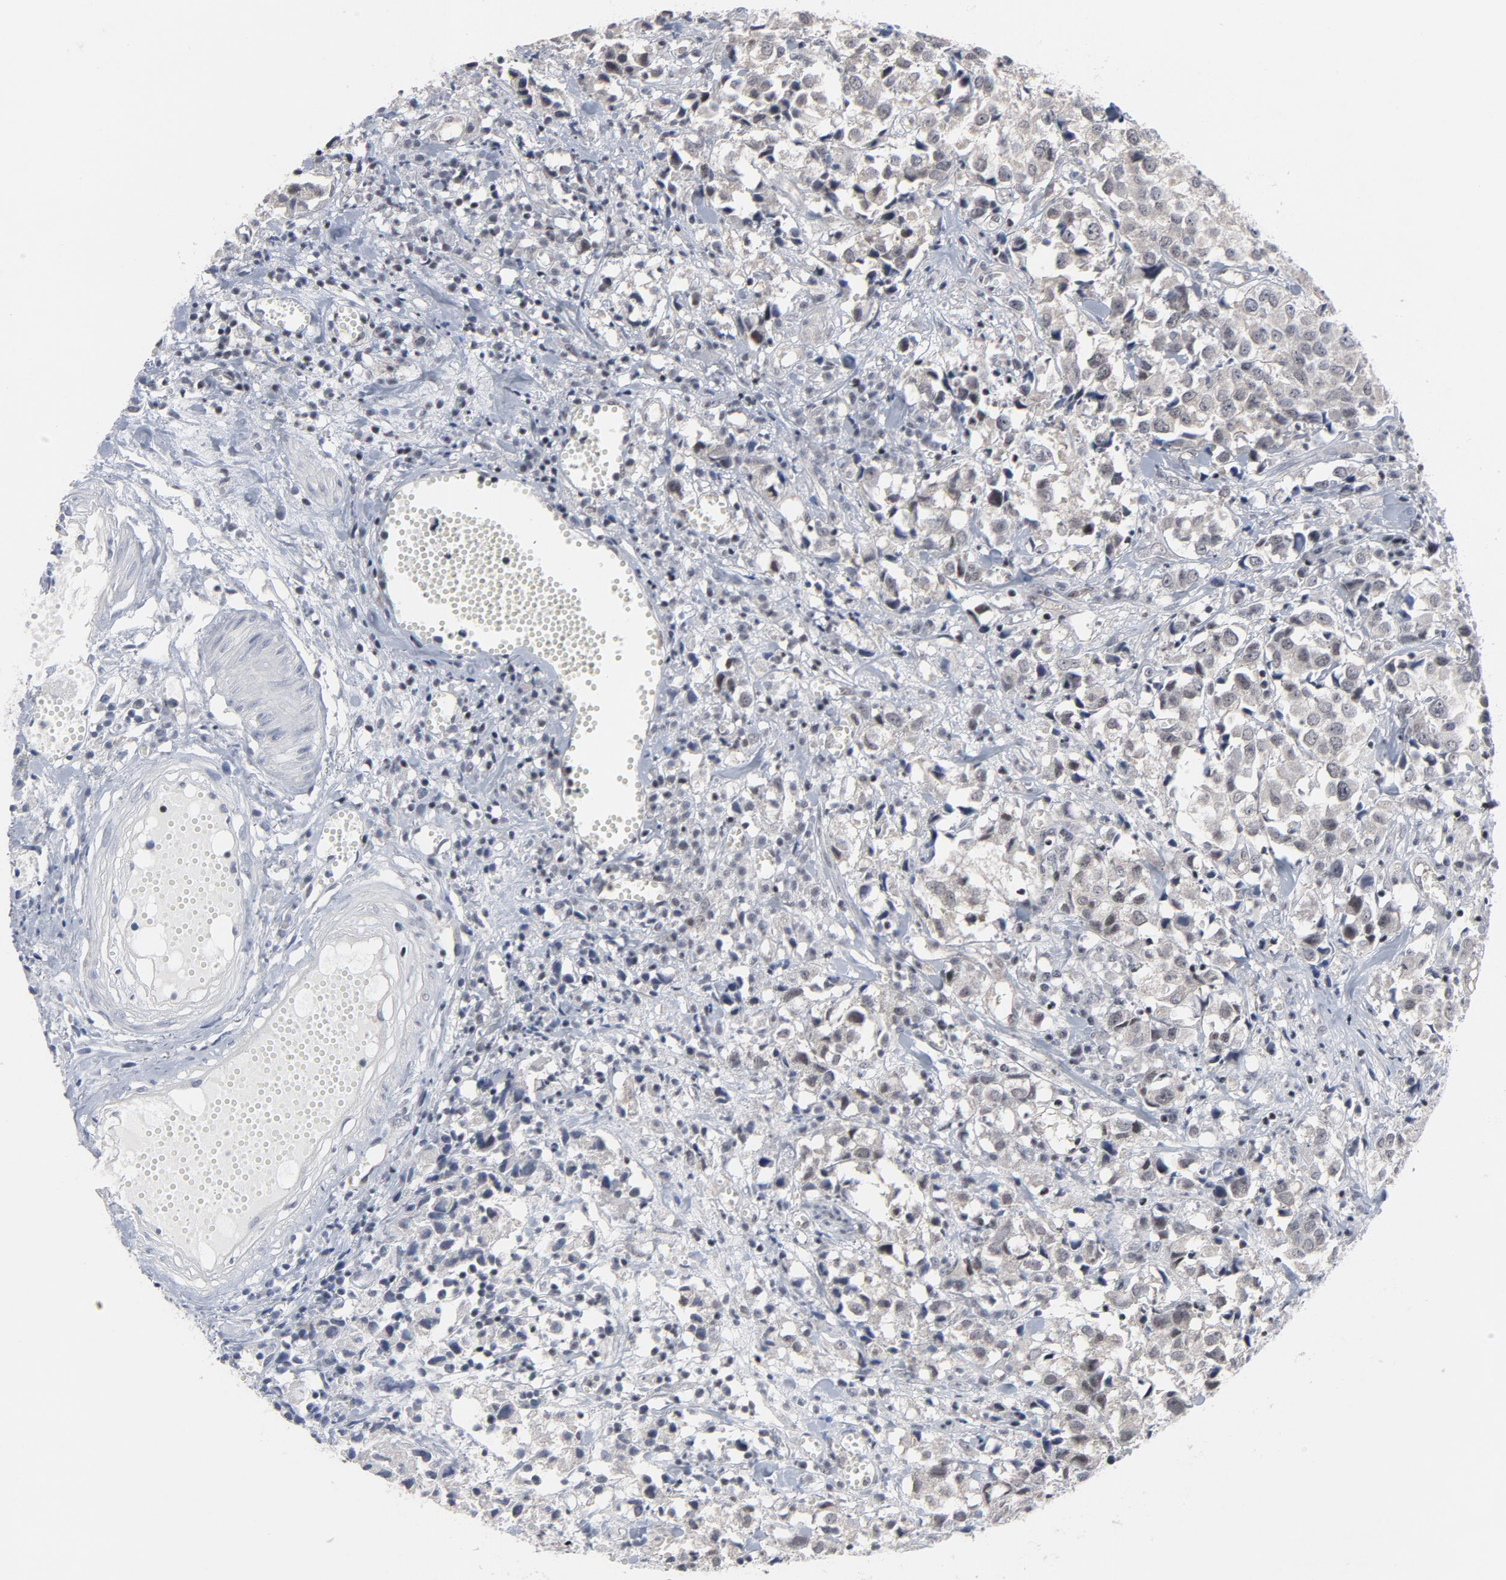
{"staining": {"intensity": "weak", "quantity": "25%-75%", "location": "nuclear"}, "tissue": "urothelial cancer", "cell_type": "Tumor cells", "image_type": "cancer", "snomed": [{"axis": "morphology", "description": "Urothelial carcinoma, High grade"}, {"axis": "topography", "description": "Urinary bladder"}], "caption": "Urothelial cancer tissue reveals weak nuclear expression in about 25%-75% of tumor cells, visualized by immunohistochemistry.", "gene": "GABPA", "patient": {"sex": "female", "age": 75}}